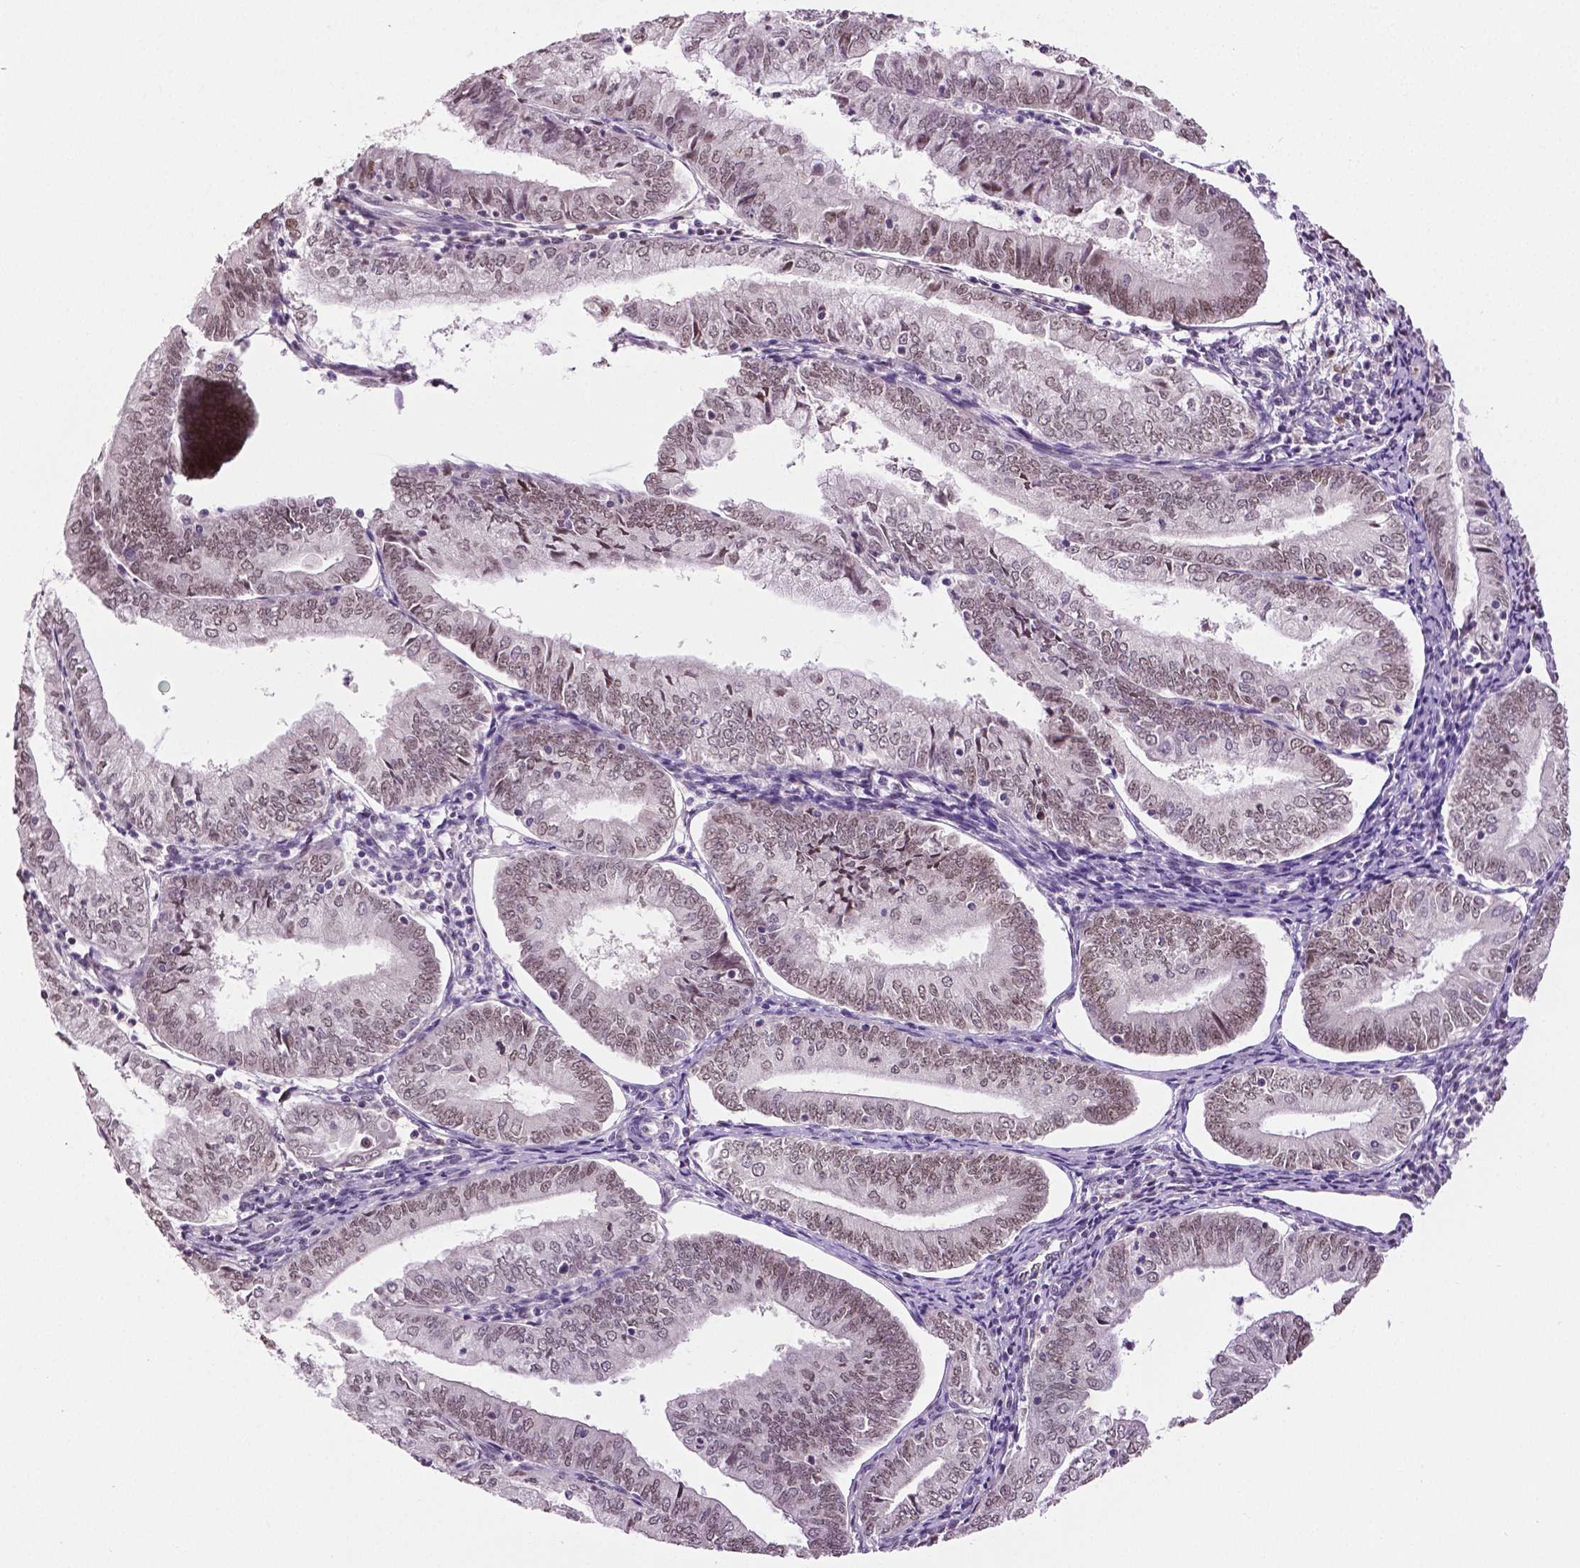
{"staining": {"intensity": "weak", "quantity": "25%-75%", "location": "nuclear"}, "tissue": "endometrial cancer", "cell_type": "Tumor cells", "image_type": "cancer", "snomed": [{"axis": "morphology", "description": "Adenocarcinoma, NOS"}, {"axis": "topography", "description": "Endometrium"}], "caption": "This is a photomicrograph of immunohistochemistry (IHC) staining of endometrial cancer (adenocarcinoma), which shows weak positivity in the nuclear of tumor cells.", "gene": "DLX5", "patient": {"sex": "female", "age": 55}}